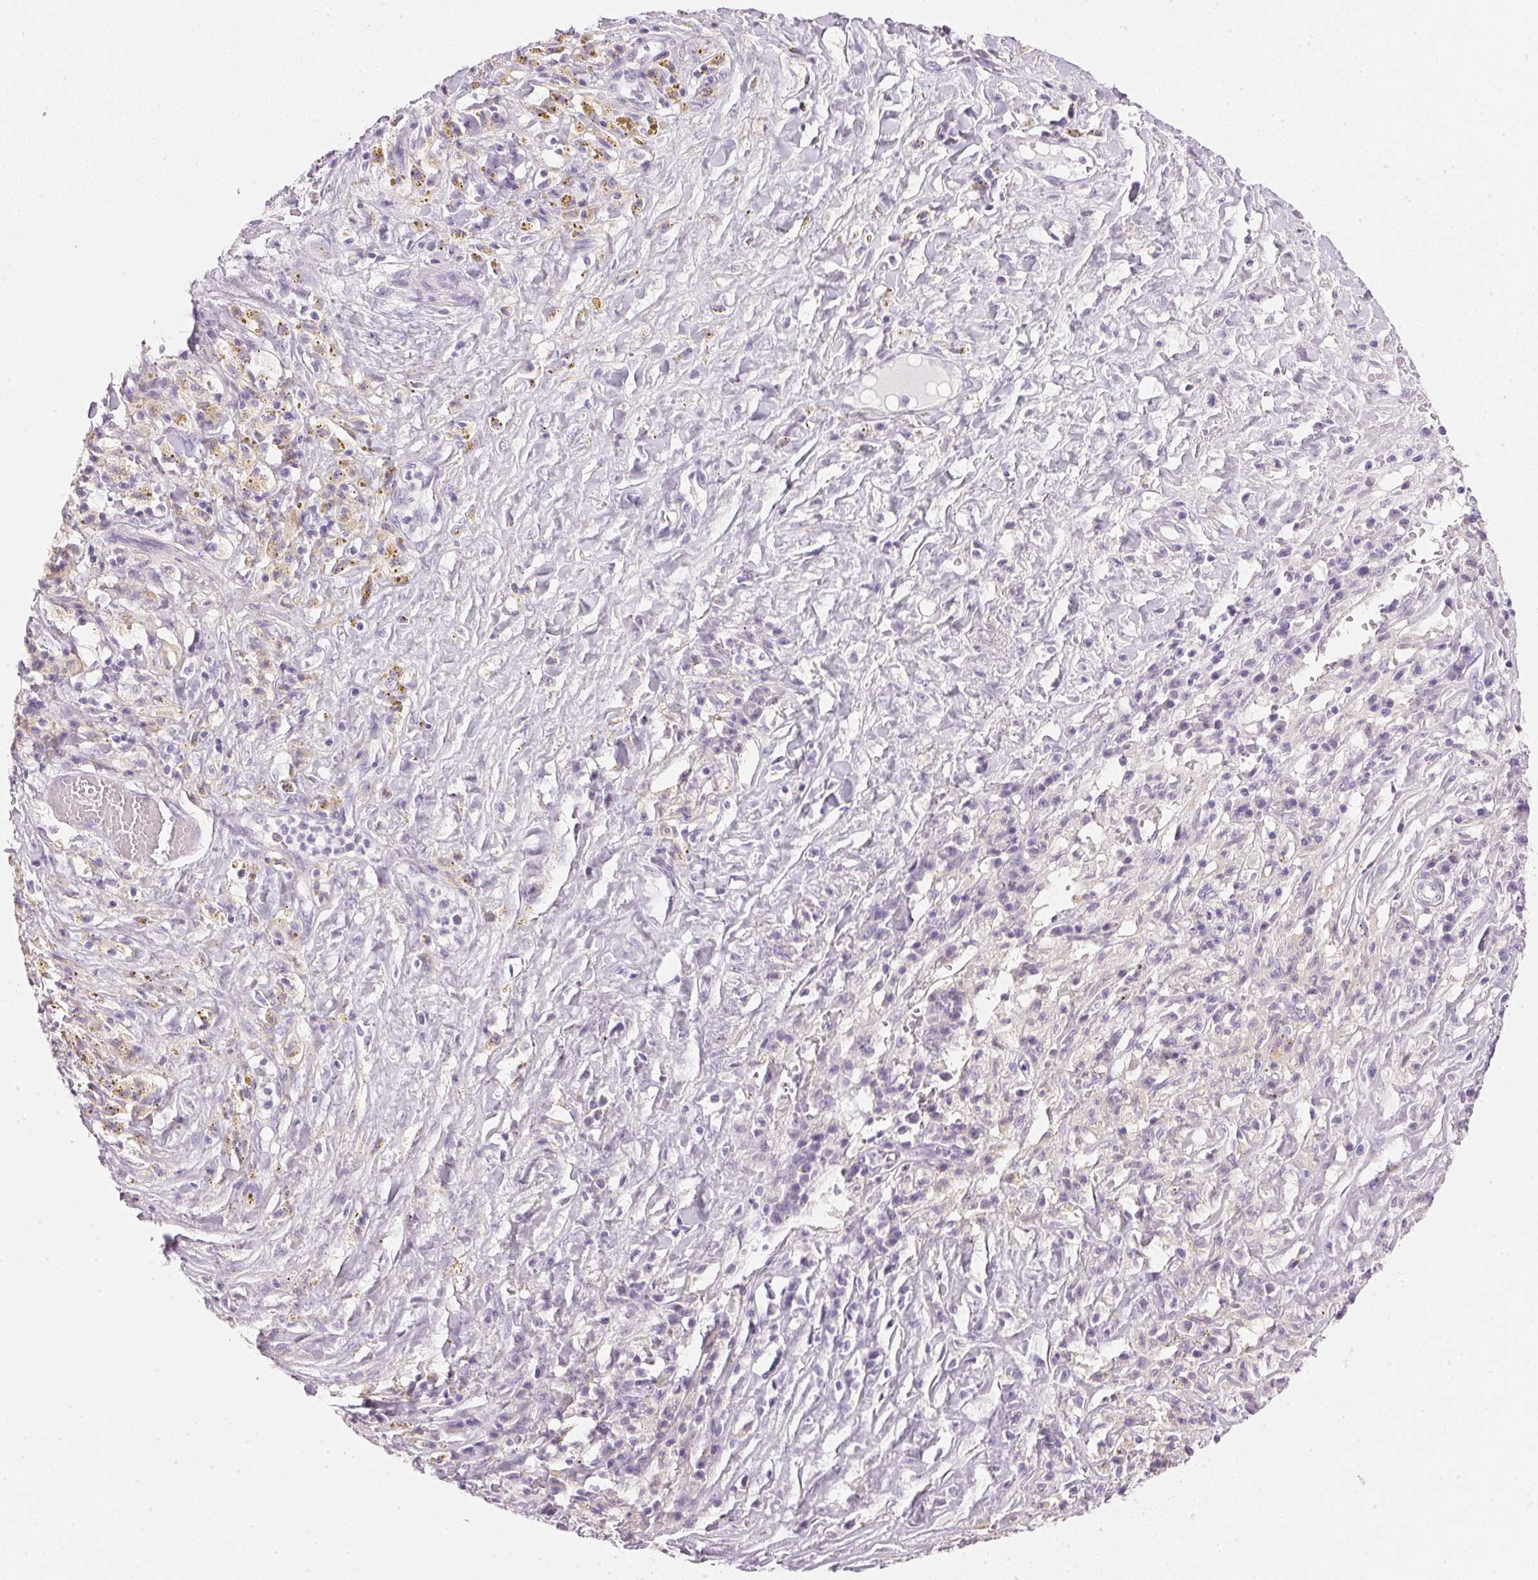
{"staining": {"intensity": "negative", "quantity": "none", "location": "none"}, "tissue": "melanoma", "cell_type": "Tumor cells", "image_type": "cancer", "snomed": [{"axis": "morphology", "description": "Malignant melanoma, NOS"}, {"axis": "topography", "description": "Skin"}], "caption": "High power microscopy micrograph of an IHC image of malignant melanoma, revealing no significant positivity in tumor cells. The staining was performed using DAB (3,3'-diaminobenzidine) to visualize the protein expression in brown, while the nuclei were stained in blue with hematoxylin (Magnification: 20x).", "gene": "IGFBP1", "patient": {"sex": "female", "age": 91}}